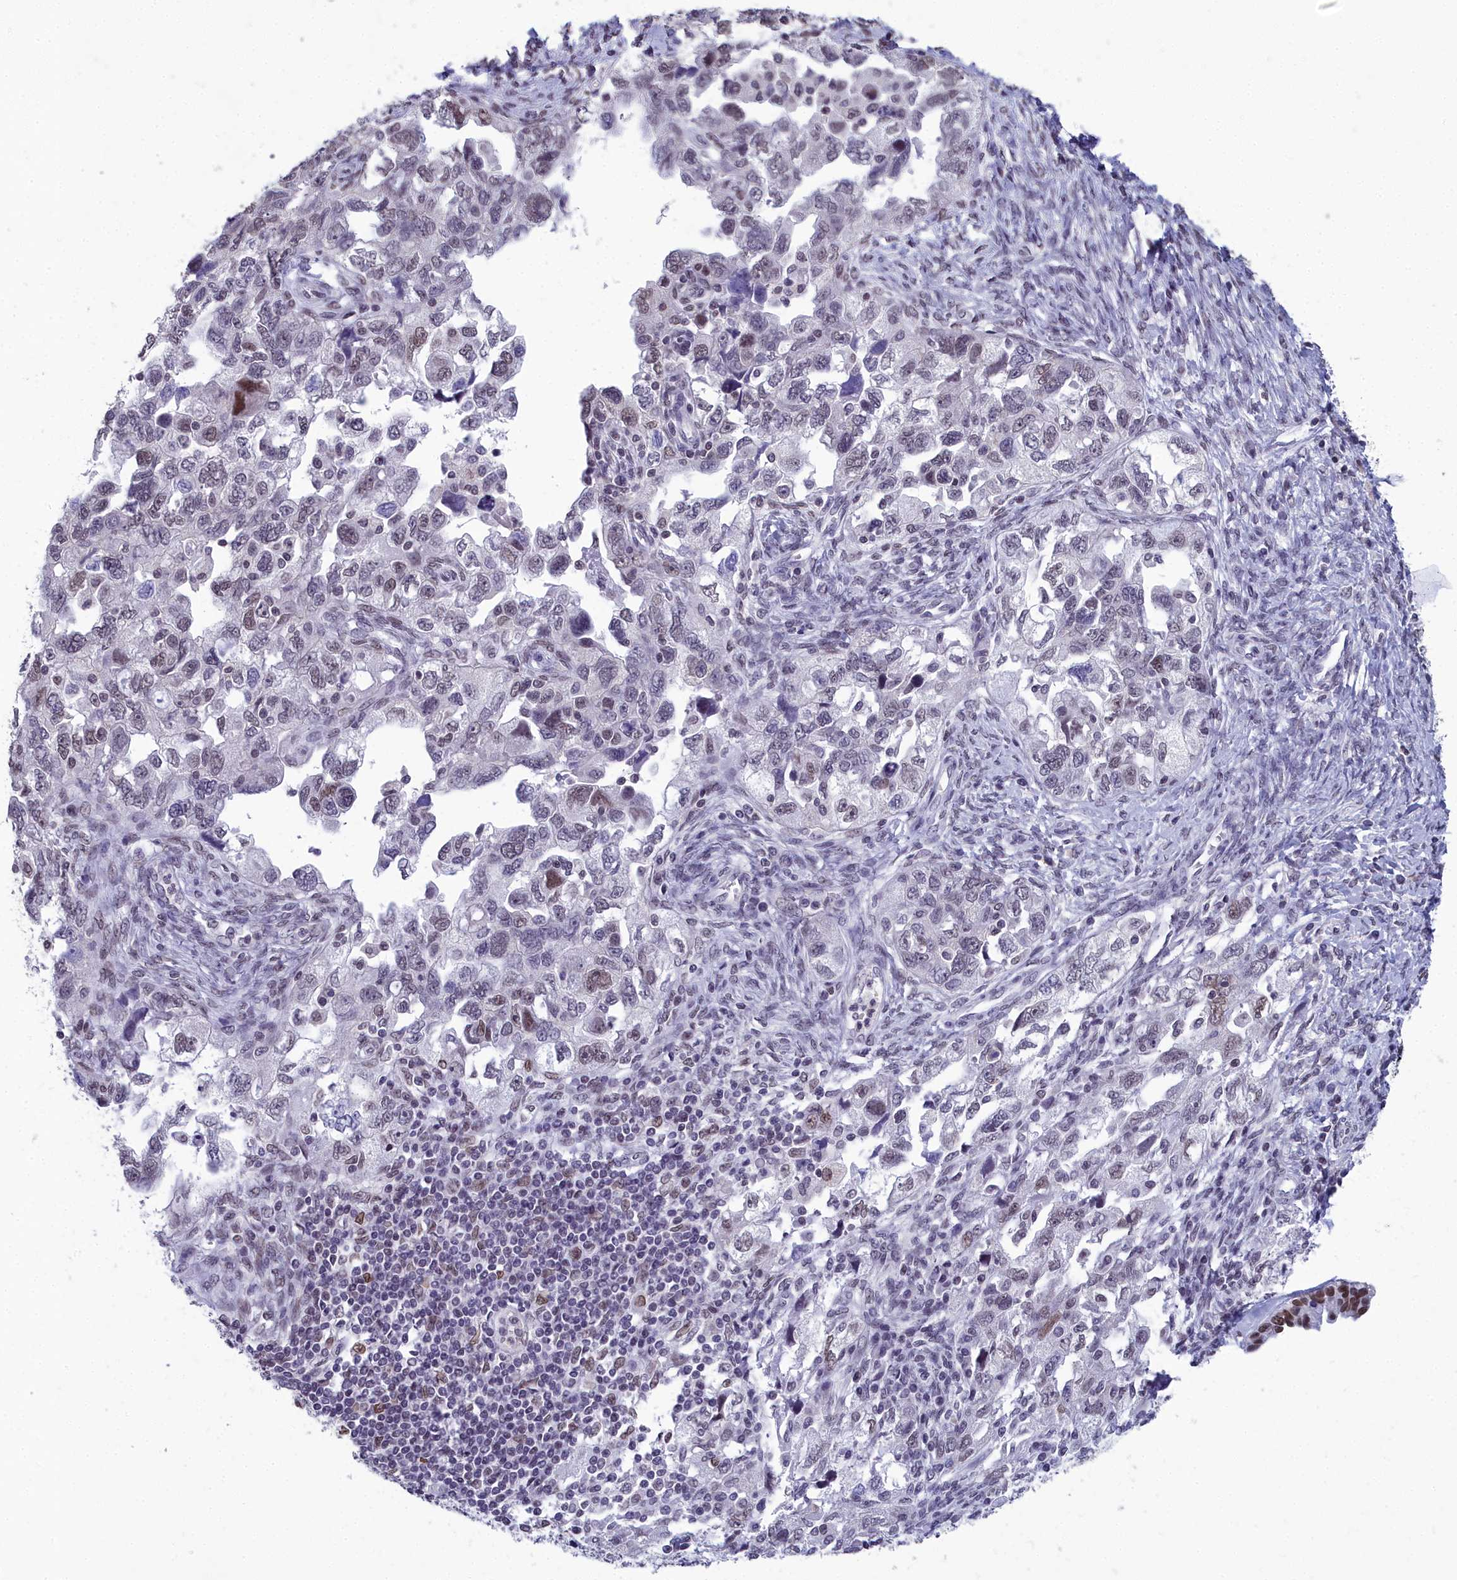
{"staining": {"intensity": "moderate", "quantity": "<25%", "location": "nuclear"}, "tissue": "ovarian cancer", "cell_type": "Tumor cells", "image_type": "cancer", "snomed": [{"axis": "morphology", "description": "Carcinoma, NOS"}, {"axis": "morphology", "description": "Cystadenocarcinoma, serous, NOS"}, {"axis": "topography", "description": "Ovary"}], "caption": "The photomicrograph demonstrates staining of ovarian carcinoma, revealing moderate nuclear protein staining (brown color) within tumor cells.", "gene": "CCDC97", "patient": {"sex": "female", "age": 69}}